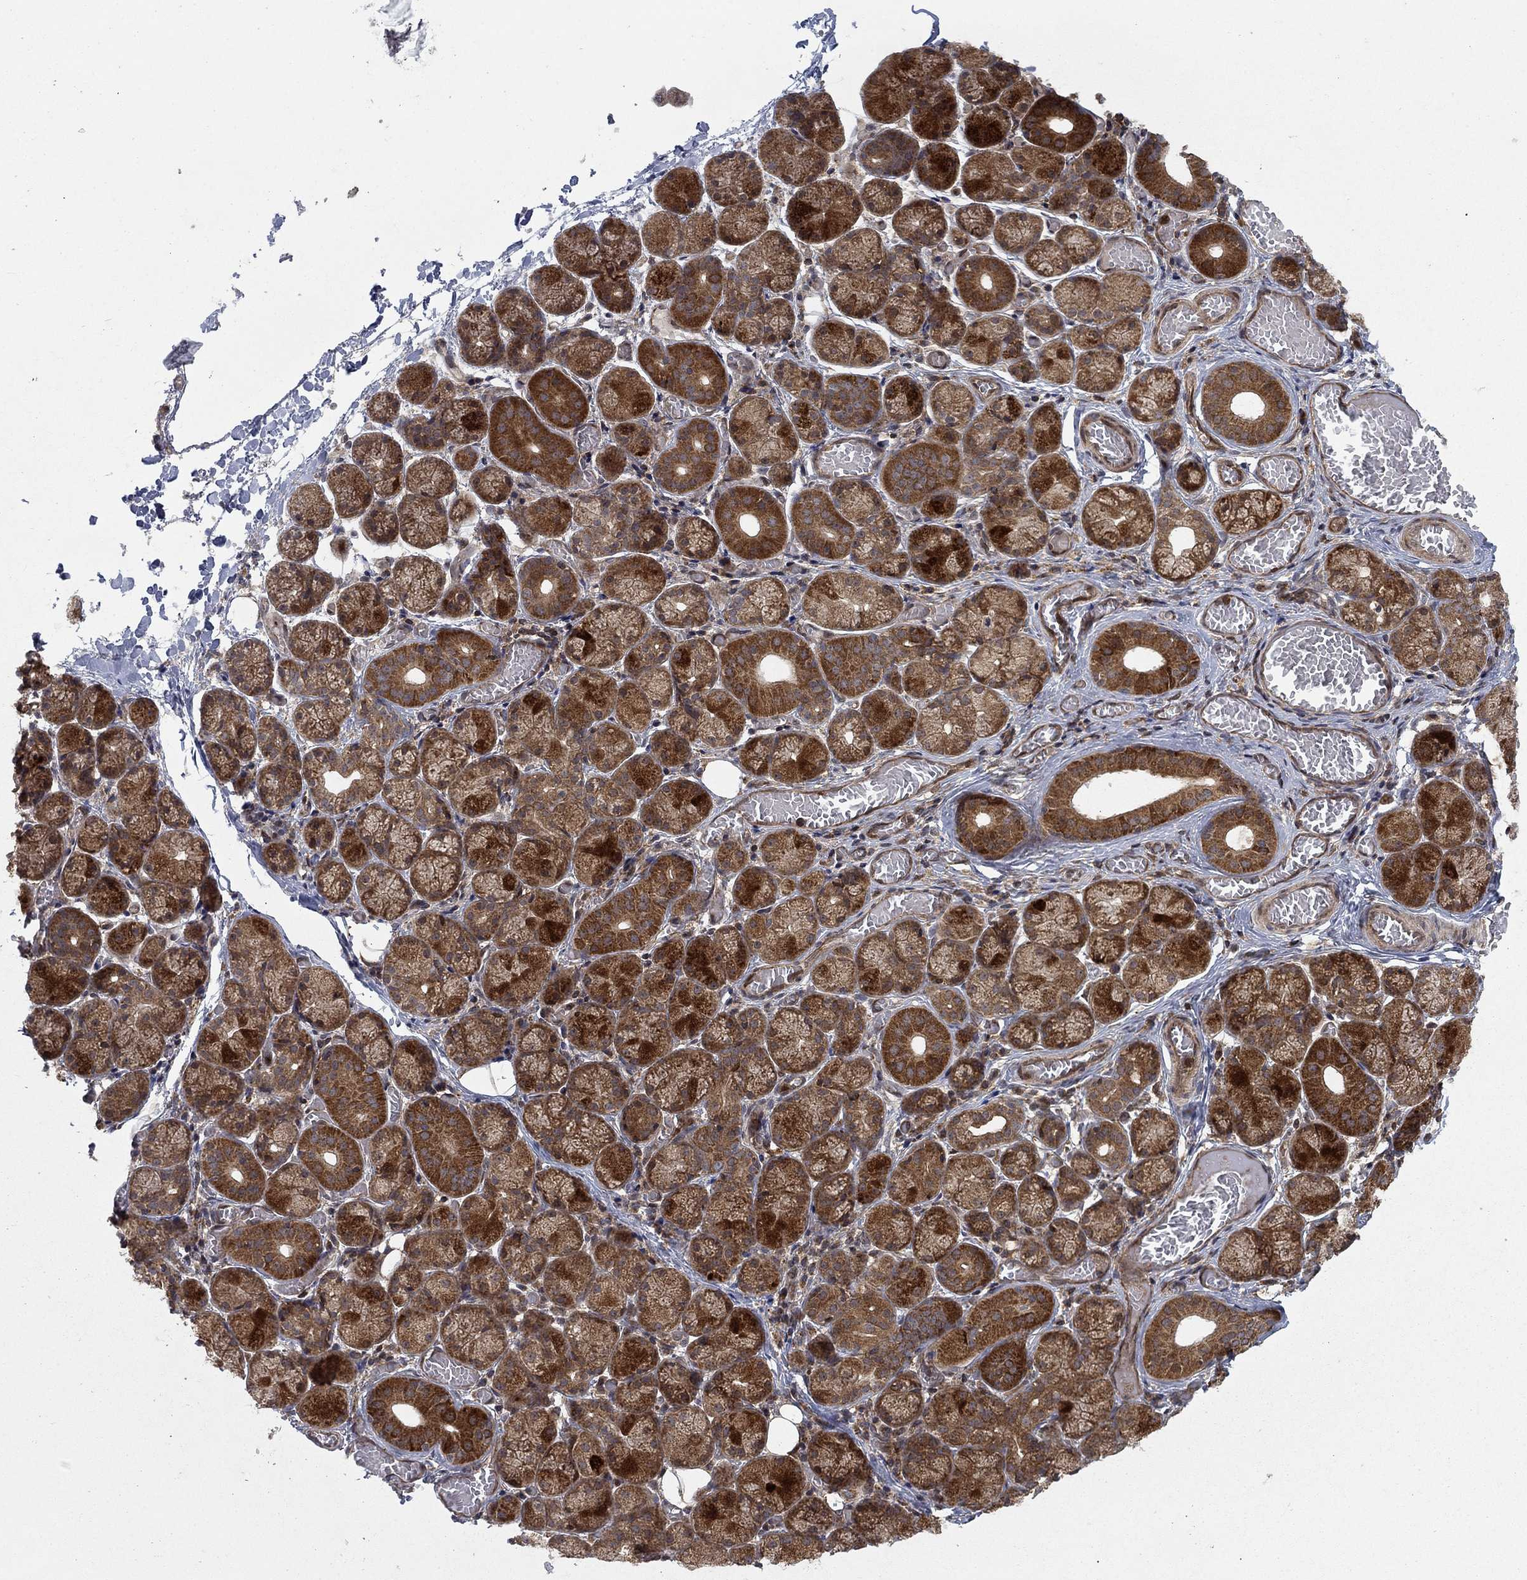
{"staining": {"intensity": "moderate", "quantity": ">75%", "location": "cytoplasmic/membranous"}, "tissue": "salivary gland", "cell_type": "Glandular cells", "image_type": "normal", "snomed": [{"axis": "morphology", "description": "Normal tissue, NOS"}, {"axis": "topography", "description": "Salivary gland"}, {"axis": "topography", "description": "Peripheral nerve tissue"}], "caption": "A high-resolution histopathology image shows immunohistochemistry staining of benign salivary gland, which exhibits moderate cytoplasmic/membranous staining in about >75% of glandular cells.", "gene": "IFI35", "patient": {"sex": "female", "age": 24}}